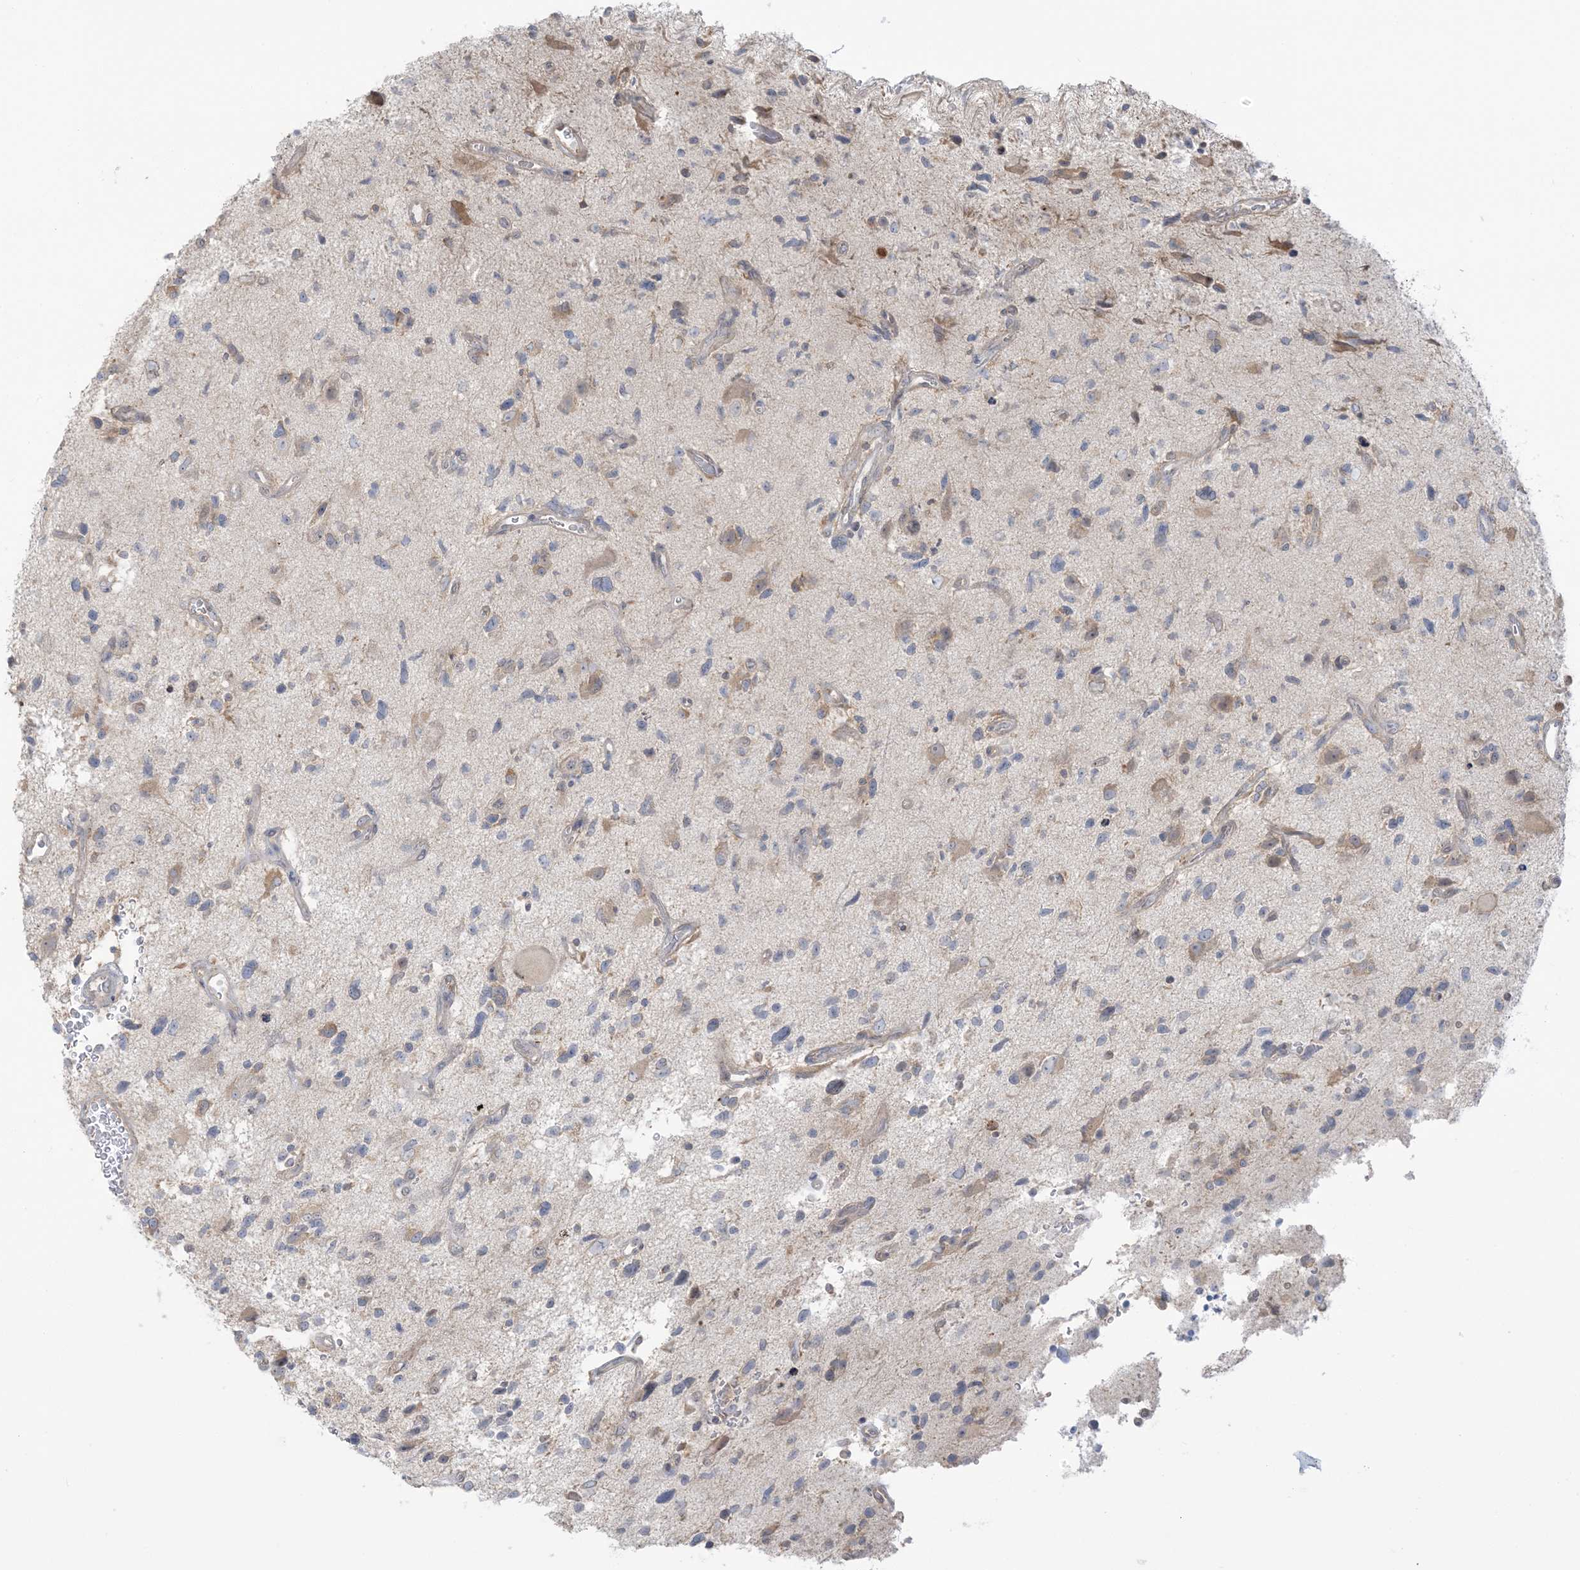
{"staining": {"intensity": "weak", "quantity": "<25%", "location": "cytoplasmic/membranous"}, "tissue": "glioma", "cell_type": "Tumor cells", "image_type": "cancer", "snomed": [{"axis": "morphology", "description": "Glioma, malignant, High grade"}, {"axis": "topography", "description": "Brain"}], "caption": "IHC histopathology image of neoplastic tissue: high-grade glioma (malignant) stained with DAB (3,3'-diaminobenzidine) reveals no significant protein positivity in tumor cells. (DAB (3,3'-diaminobenzidine) immunohistochemistry visualized using brightfield microscopy, high magnification).", "gene": "EEFSEC", "patient": {"sex": "male", "age": 33}}